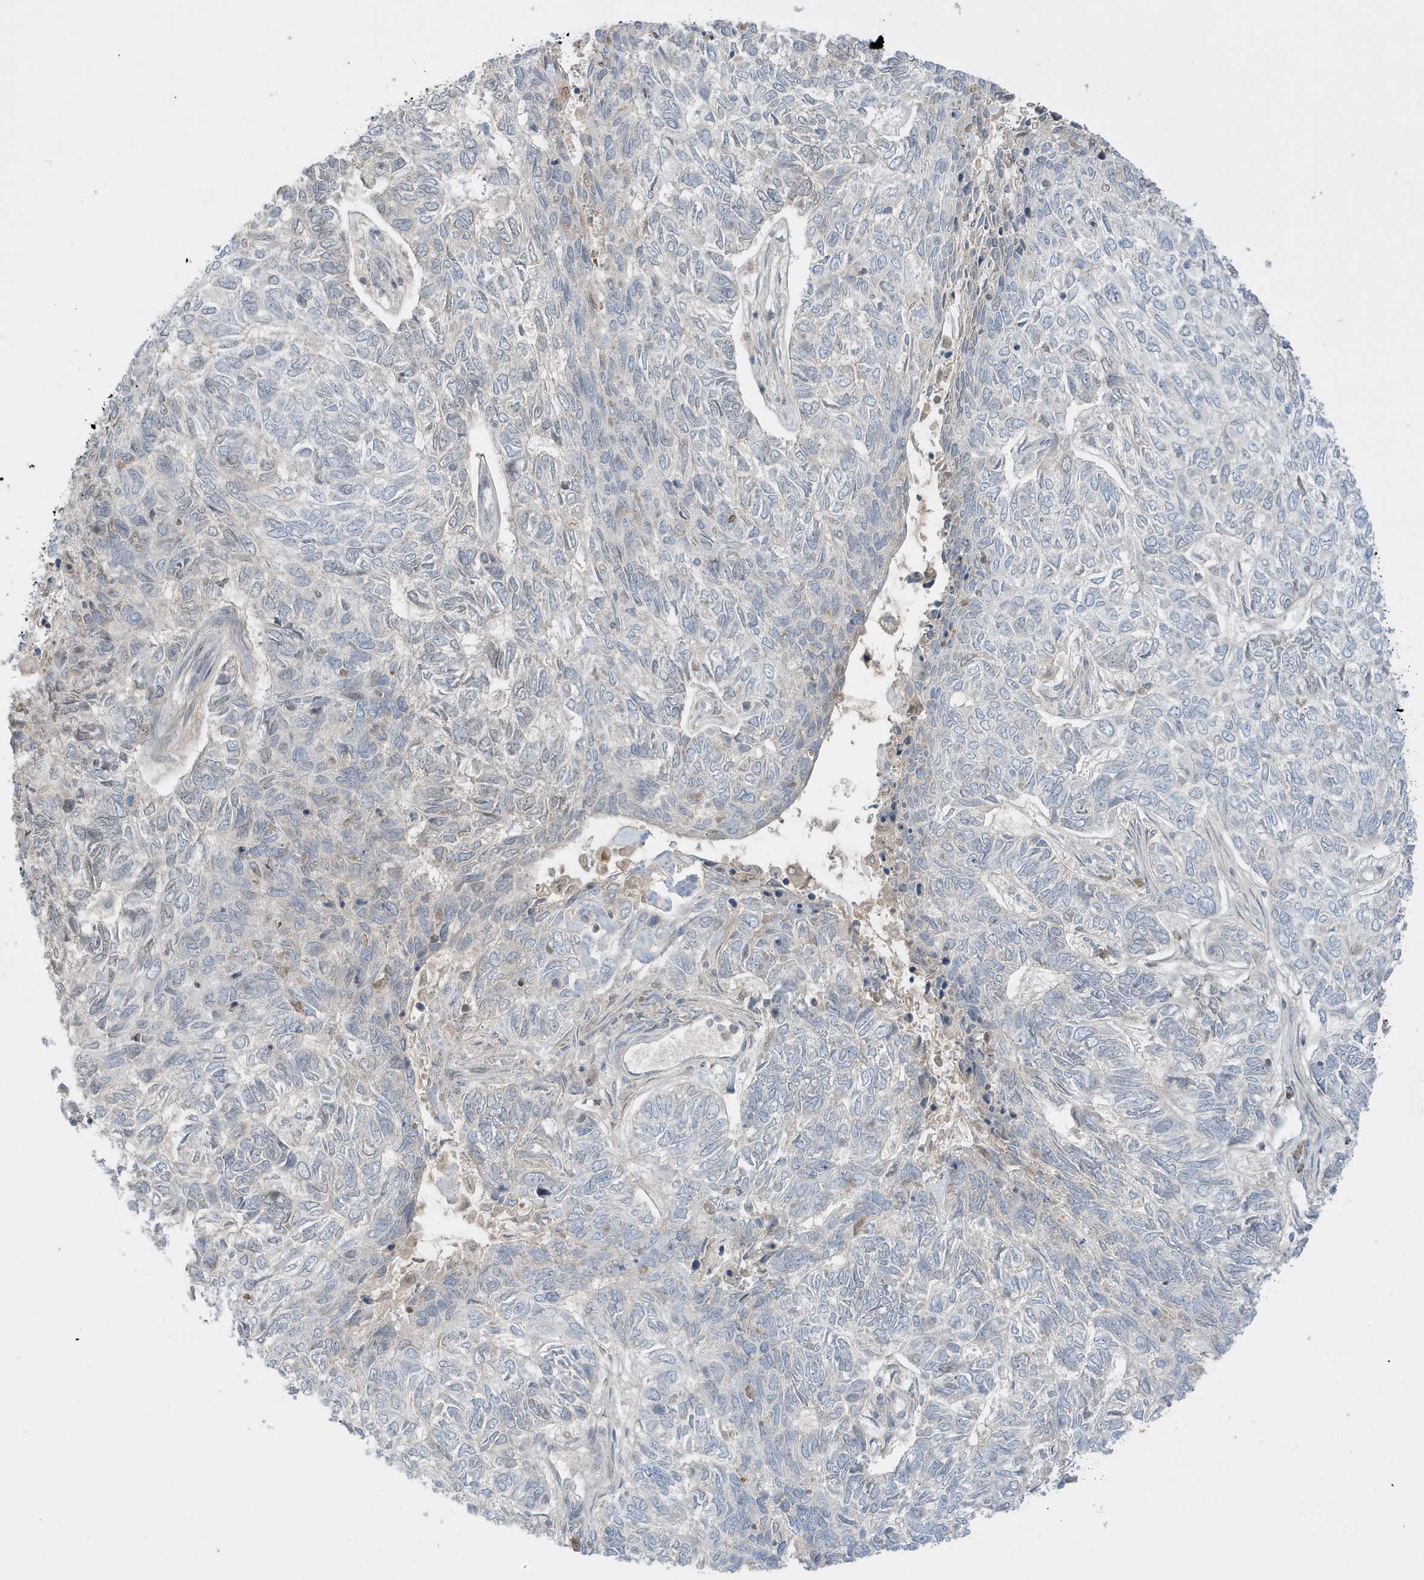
{"staining": {"intensity": "negative", "quantity": "none", "location": "none"}, "tissue": "skin cancer", "cell_type": "Tumor cells", "image_type": "cancer", "snomed": [{"axis": "morphology", "description": "Basal cell carcinoma"}, {"axis": "topography", "description": "Skin"}], "caption": "Tumor cells show no significant protein positivity in skin cancer (basal cell carcinoma).", "gene": "FNDC1", "patient": {"sex": "female", "age": 65}}